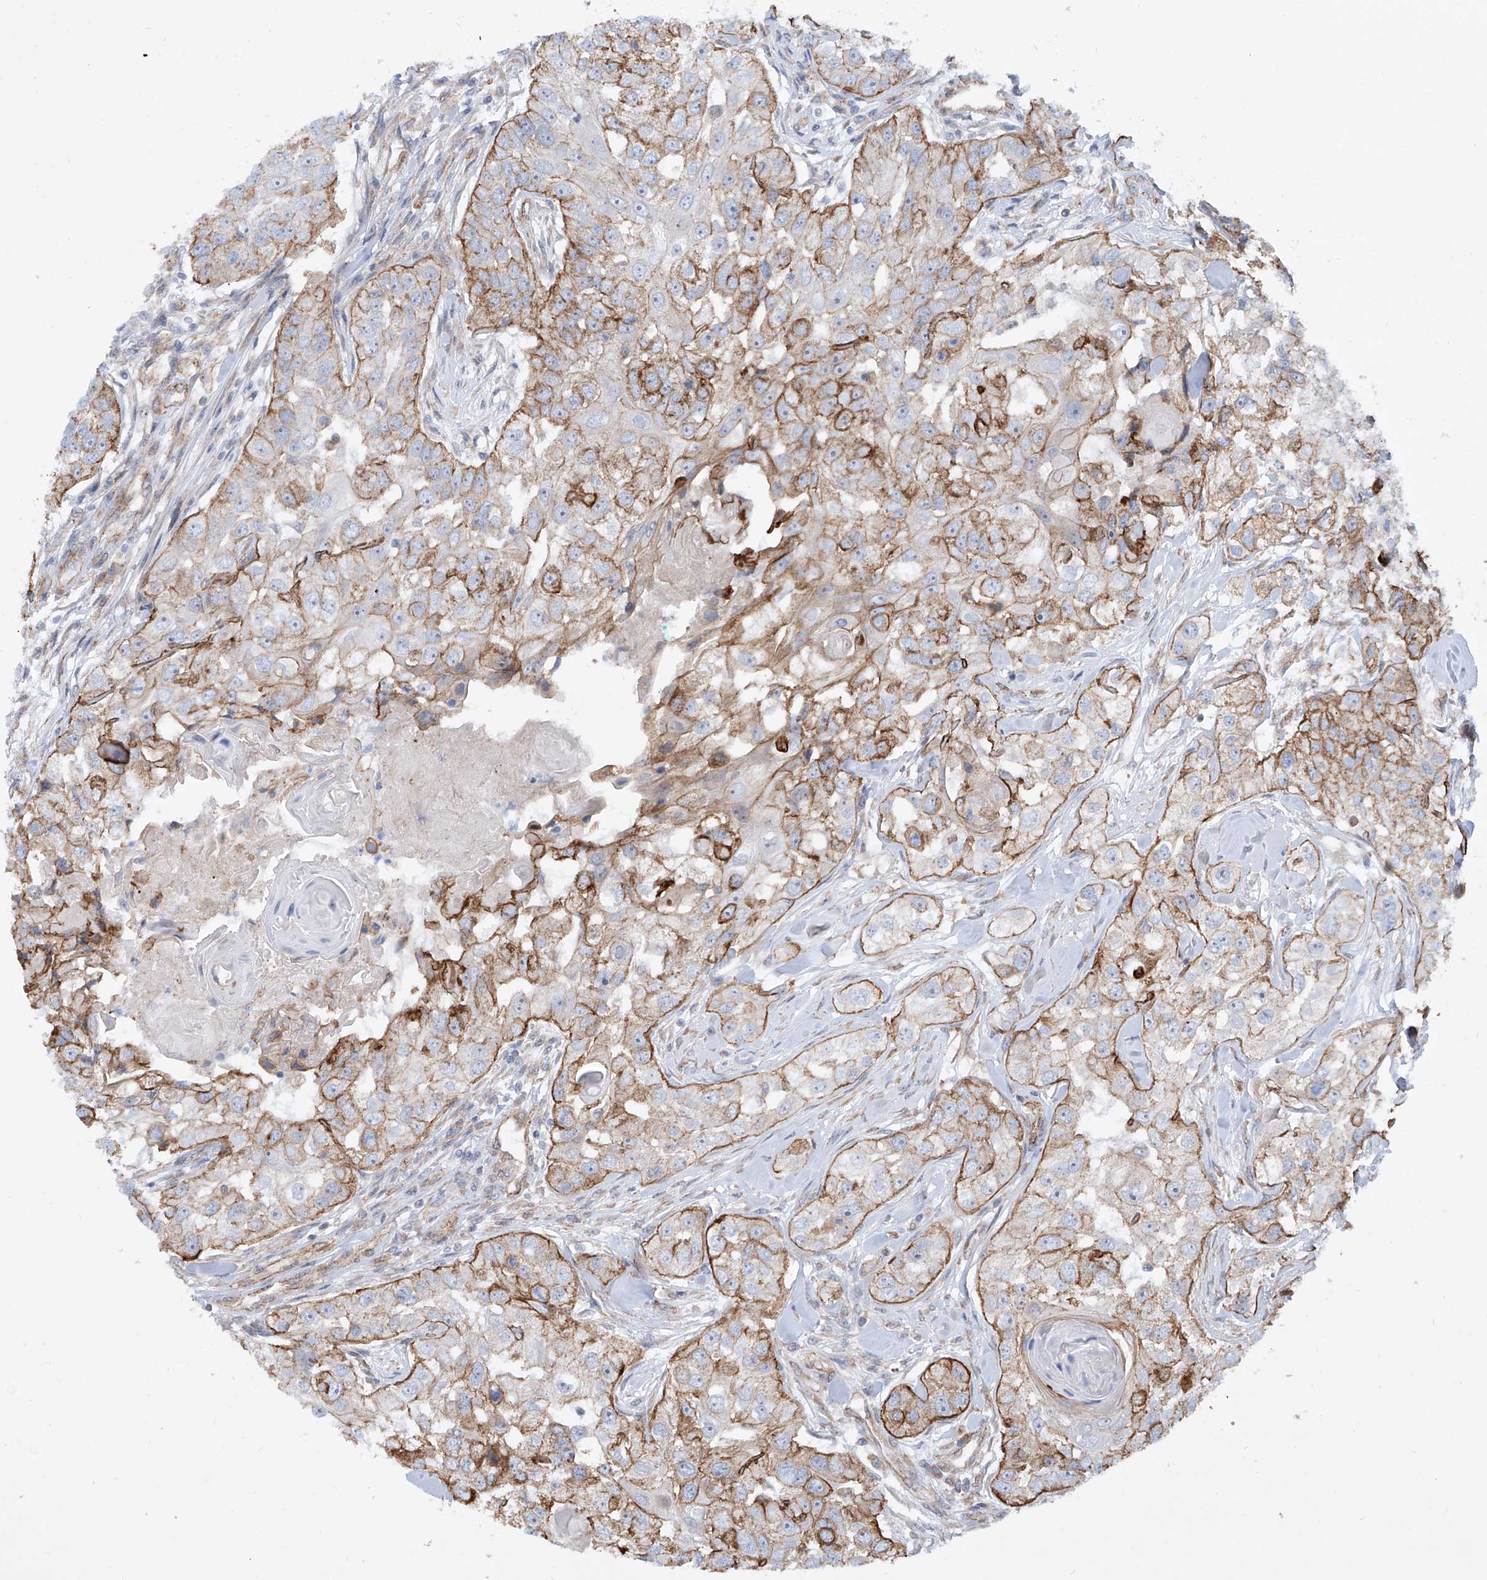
{"staining": {"intensity": "moderate", "quantity": ">75%", "location": "cytoplasmic/membranous"}, "tissue": "head and neck cancer", "cell_type": "Tumor cells", "image_type": "cancer", "snomed": [{"axis": "morphology", "description": "Normal tissue, NOS"}, {"axis": "morphology", "description": "Squamous cell carcinoma, NOS"}, {"axis": "topography", "description": "Skeletal muscle"}, {"axis": "topography", "description": "Head-Neck"}], "caption": "Head and neck cancer stained with DAB immunohistochemistry (IHC) reveals medium levels of moderate cytoplasmic/membranous staining in about >75% of tumor cells. Using DAB (brown) and hematoxylin (blue) stains, captured at high magnification using brightfield microscopy.", "gene": "ZNF490", "patient": {"sex": "male", "age": 51}}